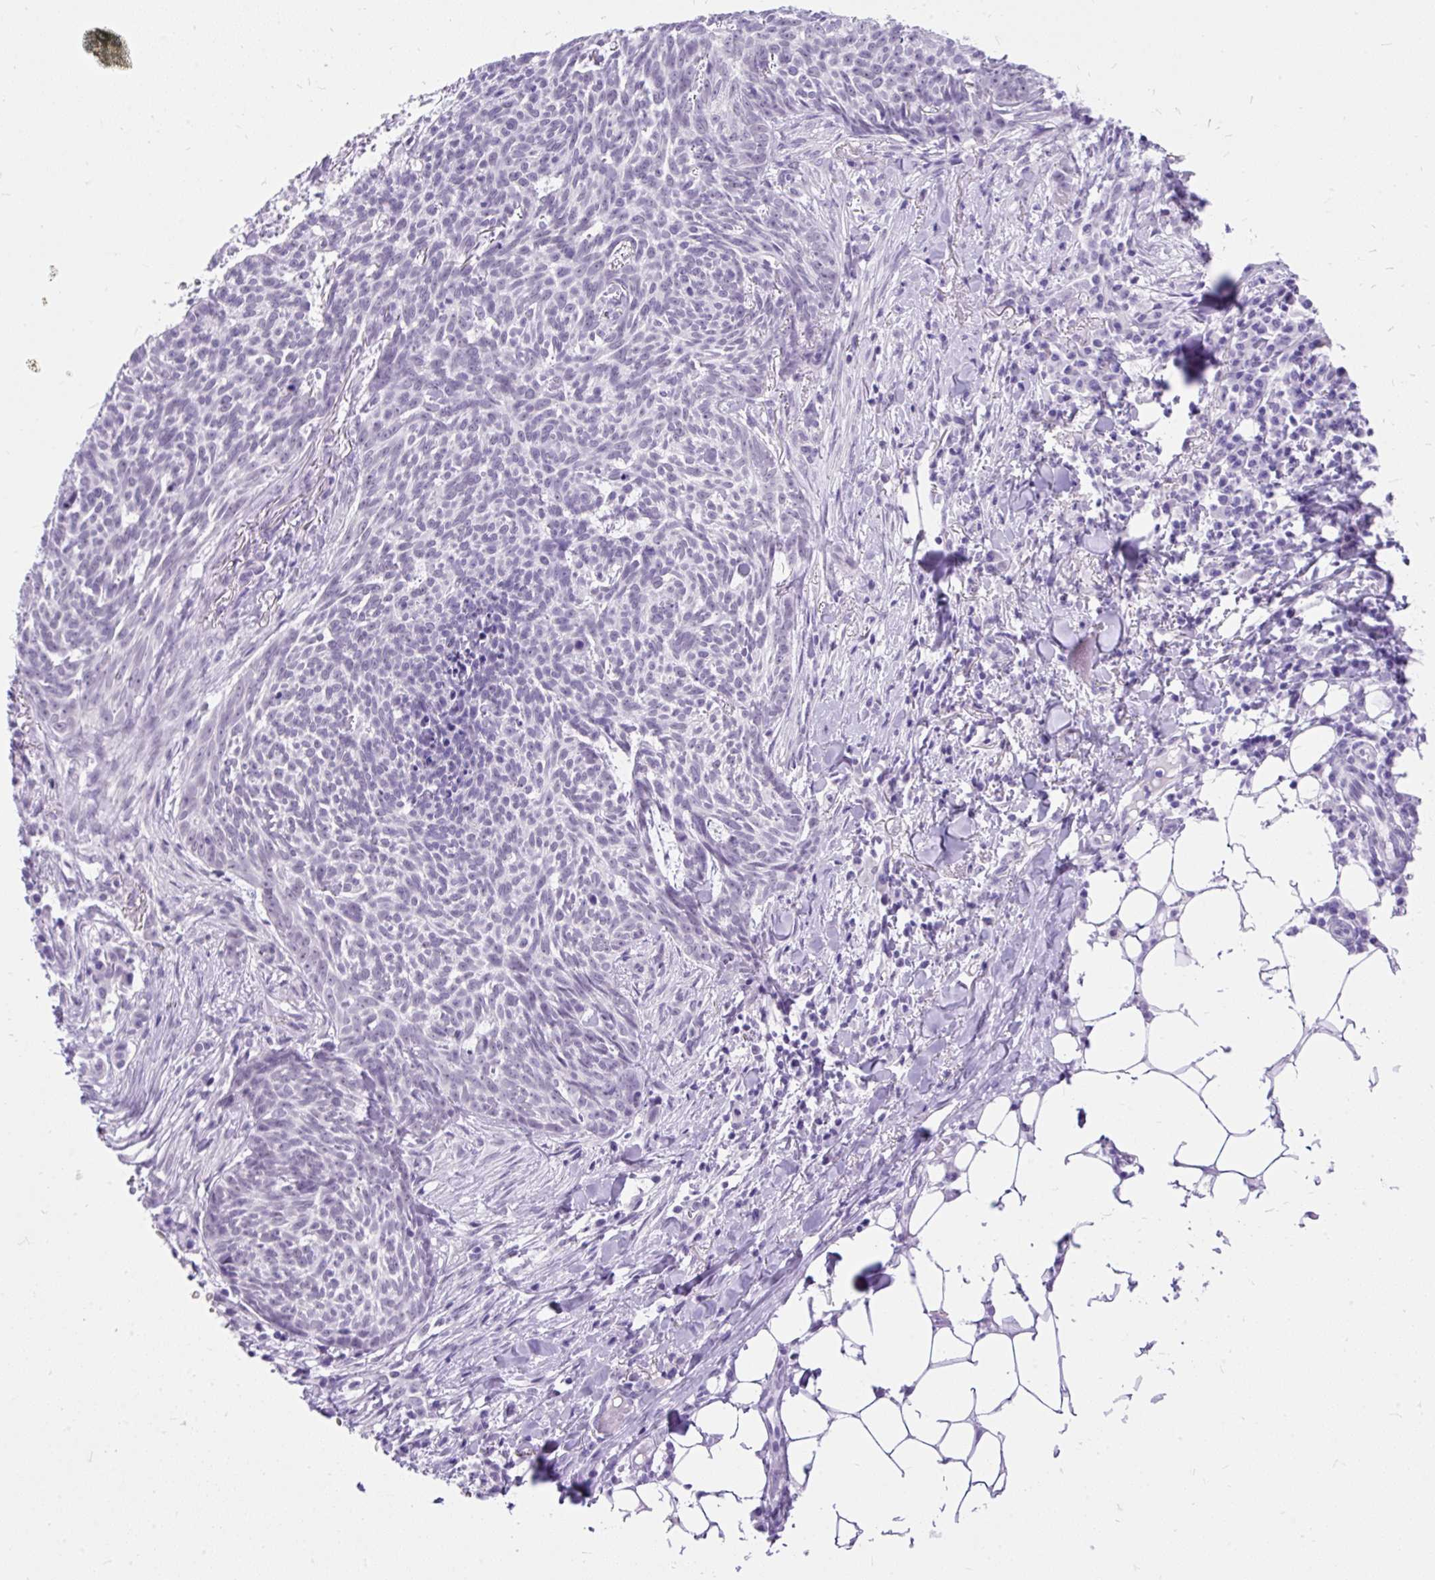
{"staining": {"intensity": "negative", "quantity": "none", "location": "none"}, "tissue": "skin cancer", "cell_type": "Tumor cells", "image_type": "cancer", "snomed": [{"axis": "morphology", "description": "Basal cell carcinoma"}, {"axis": "topography", "description": "Skin"}], "caption": "IHC micrograph of neoplastic tissue: skin cancer stained with DAB exhibits no significant protein positivity in tumor cells.", "gene": "SCGB1A1", "patient": {"sex": "female", "age": 93}}